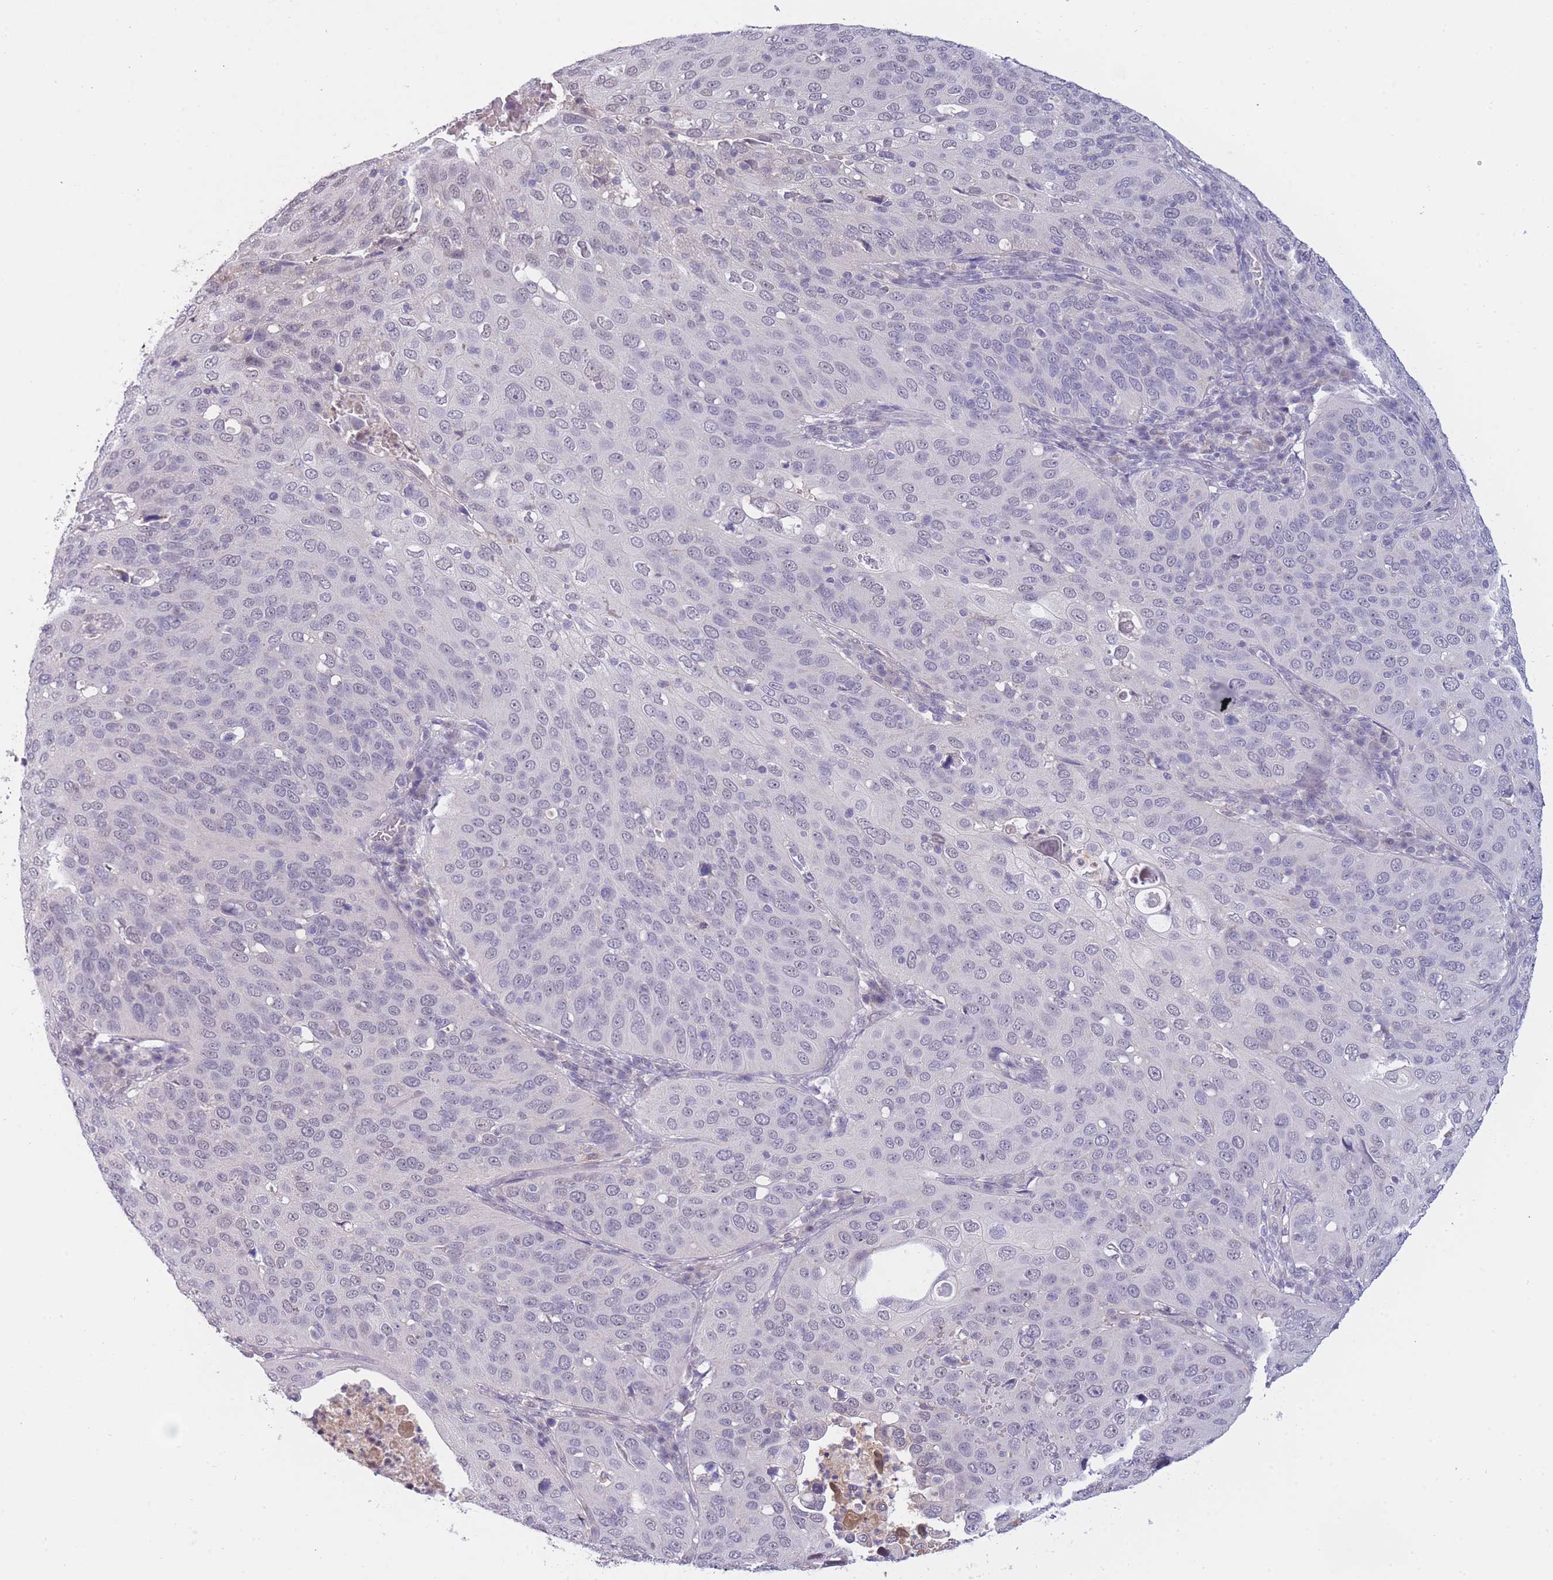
{"staining": {"intensity": "negative", "quantity": "none", "location": "none"}, "tissue": "cervical cancer", "cell_type": "Tumor cells", "image_type": "cancer", "snomed": [{"axis": "morphology", "description": "Squamous cell carcinoma, NOS"}, {"axis": "topography", "description": "Cervix"}], "caption": "IHC of cervical cancer shows no expression in tumor cells.", "gene": "GOLGA6L25", "patient": {"sex": "female", "age": 36}}